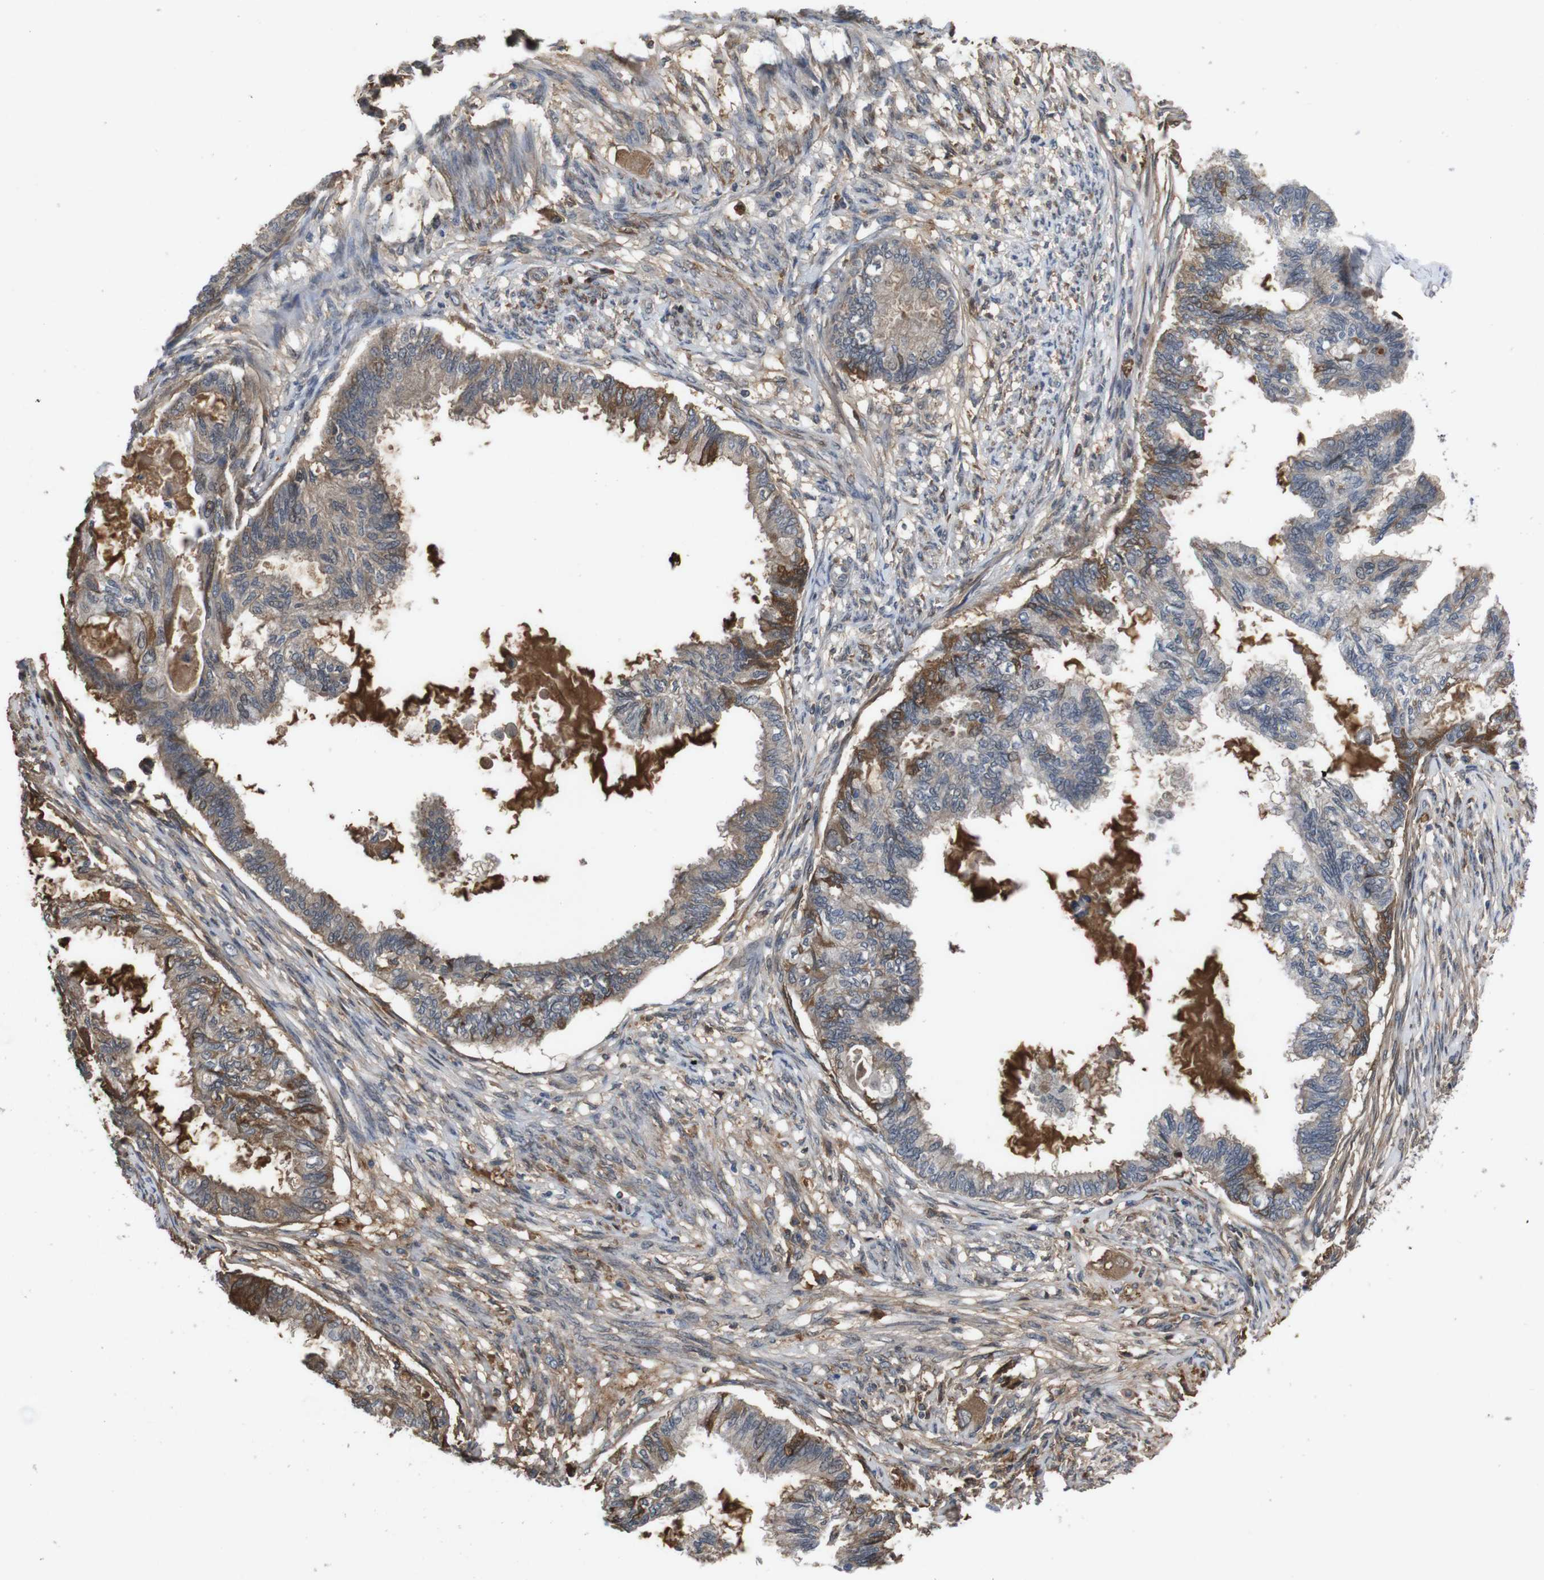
{"staining": {"intensity": "moderate", "quantity": "25%-75%", "location": "cytoplasmic/membranous"}, "tissue": "cervical cancer", "cell_type": "Tumor cells", "image_type": "cancer", "snomed": [{"axis": "morphology", "description": "Normal tissue, NOS"}, {"axis": "morphology", "description": "Adenocarcinoma, NOS"}, {"axis": "topography", "description": "Cervix"}, {"axis": "topography", "description": "Endometrium"}], "caption": "This is an image of immunohistochemistry staining of cervical cancer (adenocarcinoma), which shows moderate staining in the cytoplasmic/membranous of tumor cells.", "gene": "SPTB", "patient": {"sex": "female", "age": 86}}